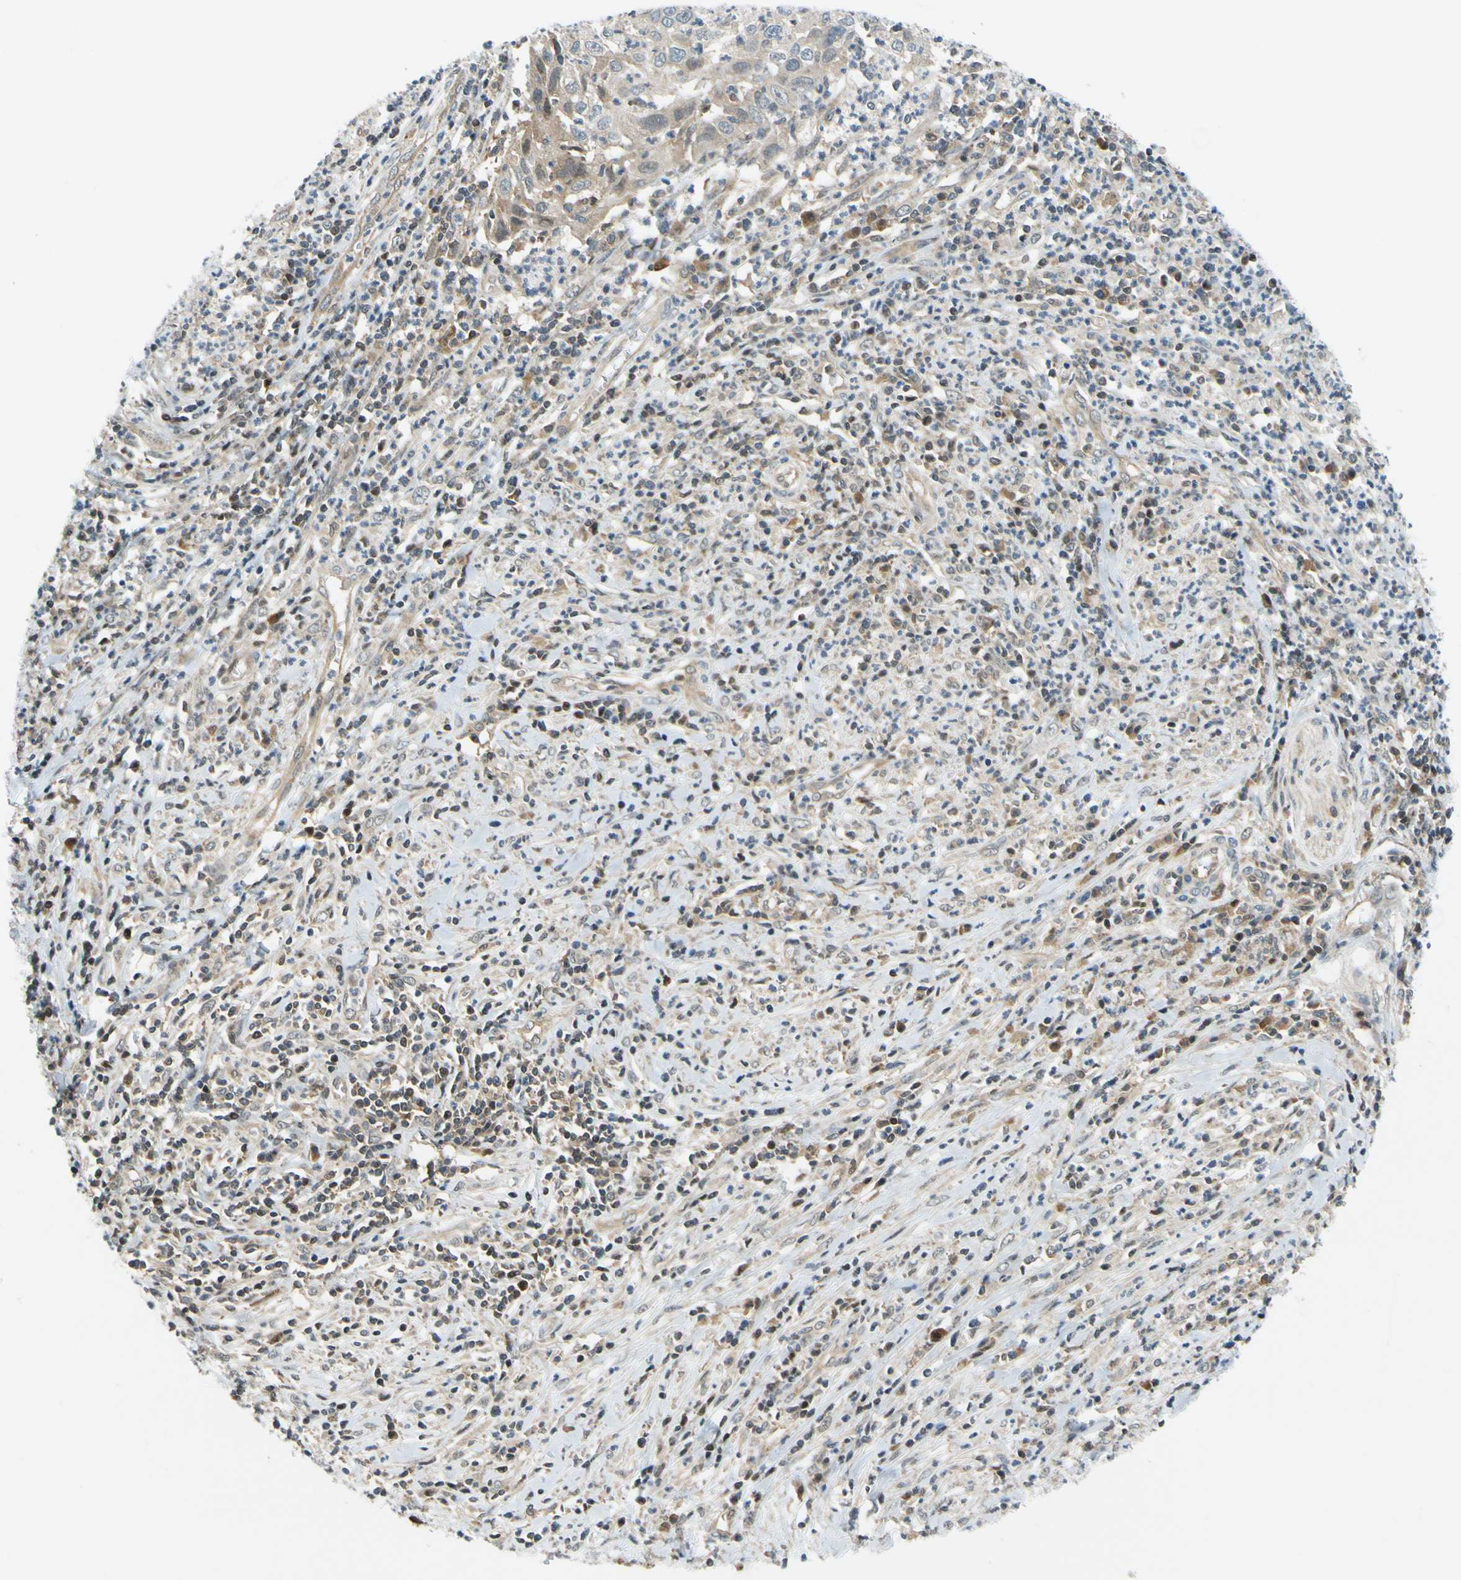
{"staining": {"intensity": "weak", "quantity": "<25%", "location": "cytoplasmic/membranous"}, "tissue": "cervical cancer", "cell_type": "Tumor cells", "image_type": "cancer", "snomed": [{"axis": "morphology", "description": "Squamous cell carcinoma, NOS"}, {"axis": "topography", "description": "Cervix"}], "caption": "Tumor cells show no significant protein positivity in squamous cell carcinoma (cervical). Brightfield microscopy of immunohistochemistry (IHC) stained with DAB (brown) and hematoxylin (blue), captured at high magnification.", "gene": "MAPK9", "patient": {"sex": "female", "age": 32}}